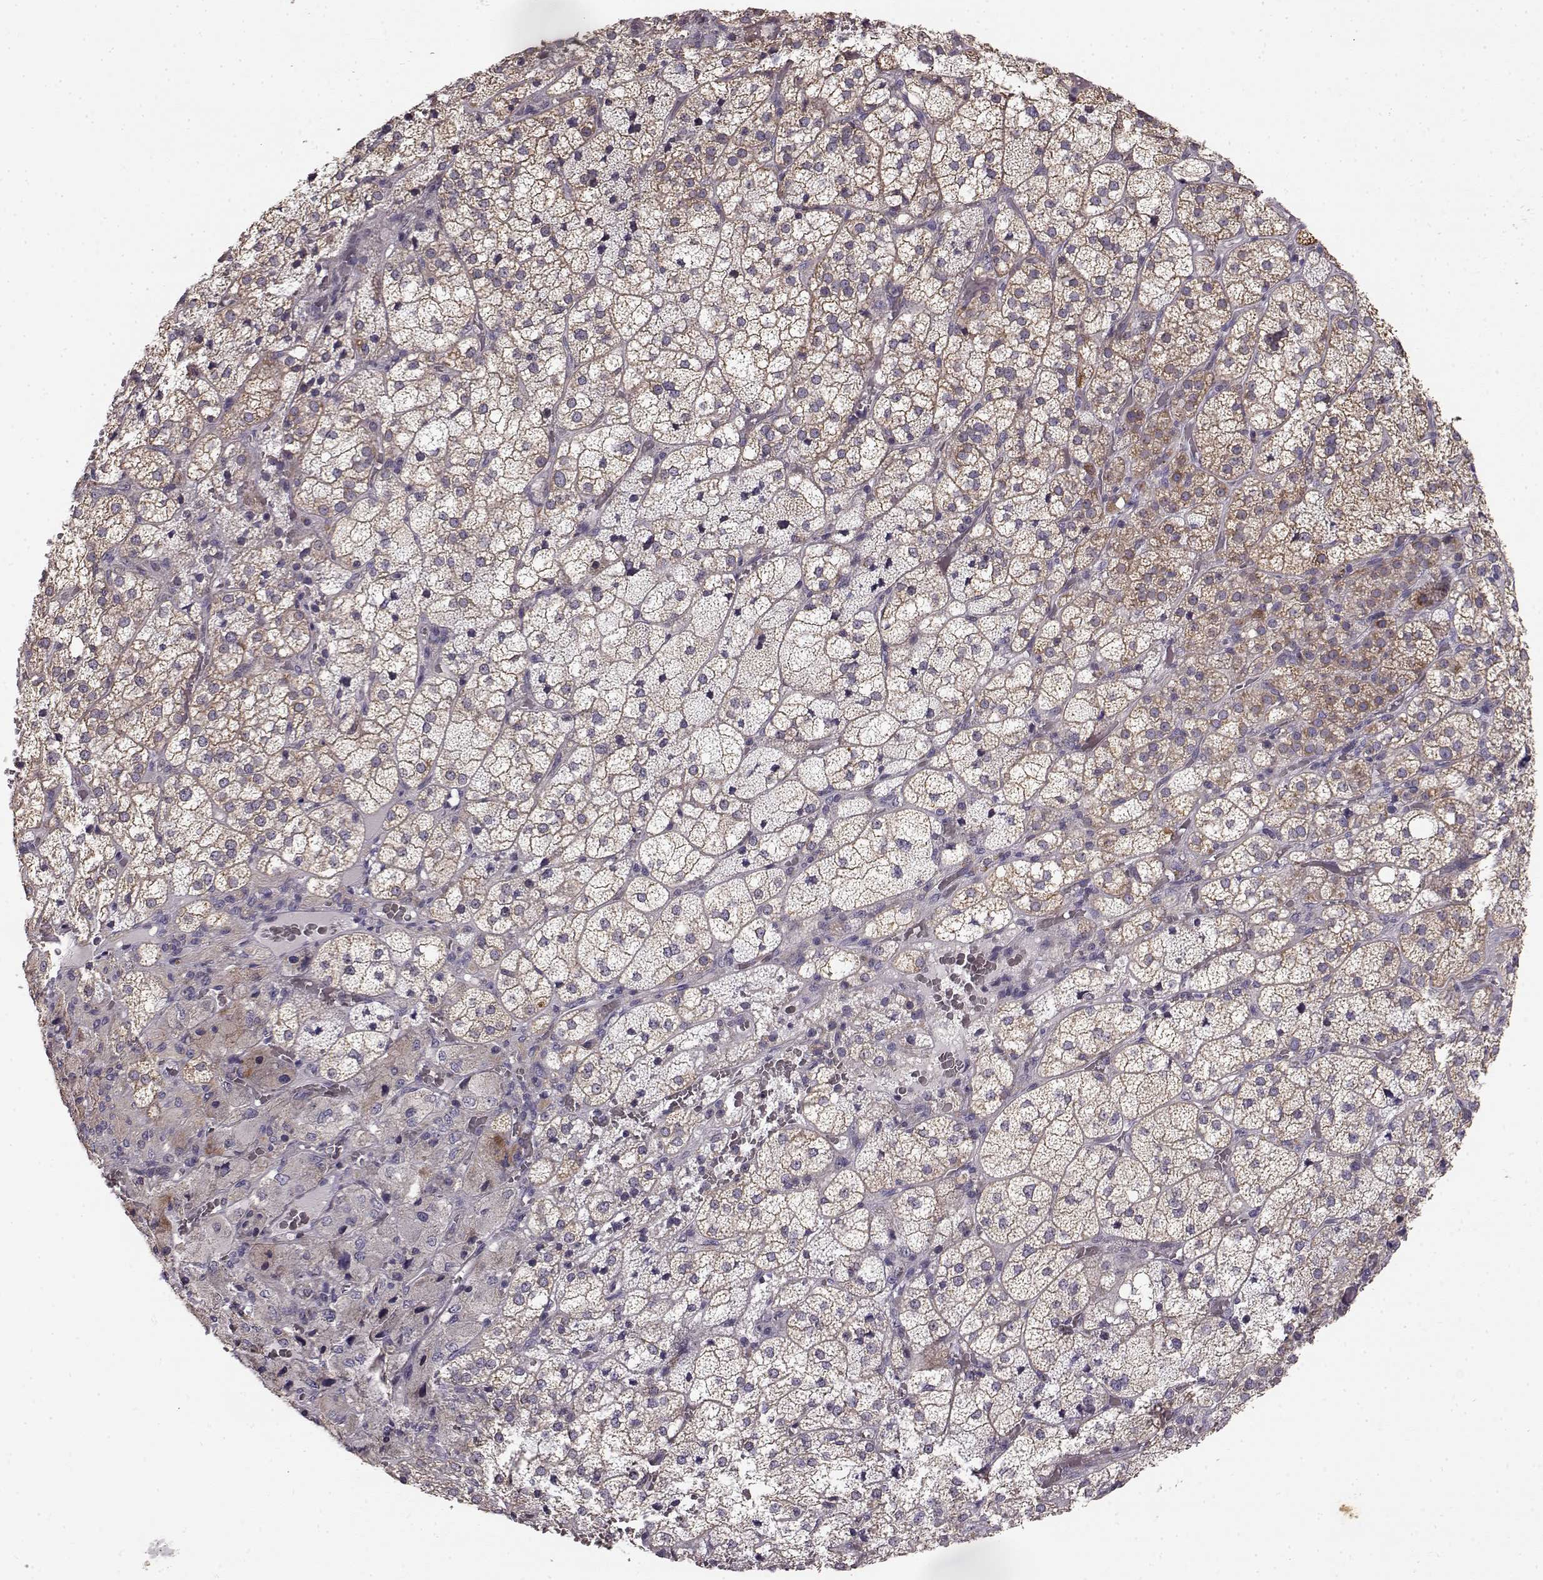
{"staining": {"intensity": "moderate", "quantity": "25%-75%", "location": "cytoplasmic/membranous"}, "tissue": "adrenal gland", "cell_type": "Glandular cells", "image_type": "normal", "snomed": [{"axis": "morphology", "description": "Normal tissue, NOS"}, {"axis": "topography", "description": "Adrenal gland"}], "caption": "Immunohistochemical staining of unremarkable human adrenal gland reveals moderate cytoplasmic/membranous protein positivity in approximately 25%-75% of glandular cells. The staining was performed using DAB (3,3'-diaminobenzidine), with brown indicating positive protein expression. Nuclei are stained blue with hematoxylin.", "gene": "ERBB3", "patient": {"sex": "female", "age": 60}}